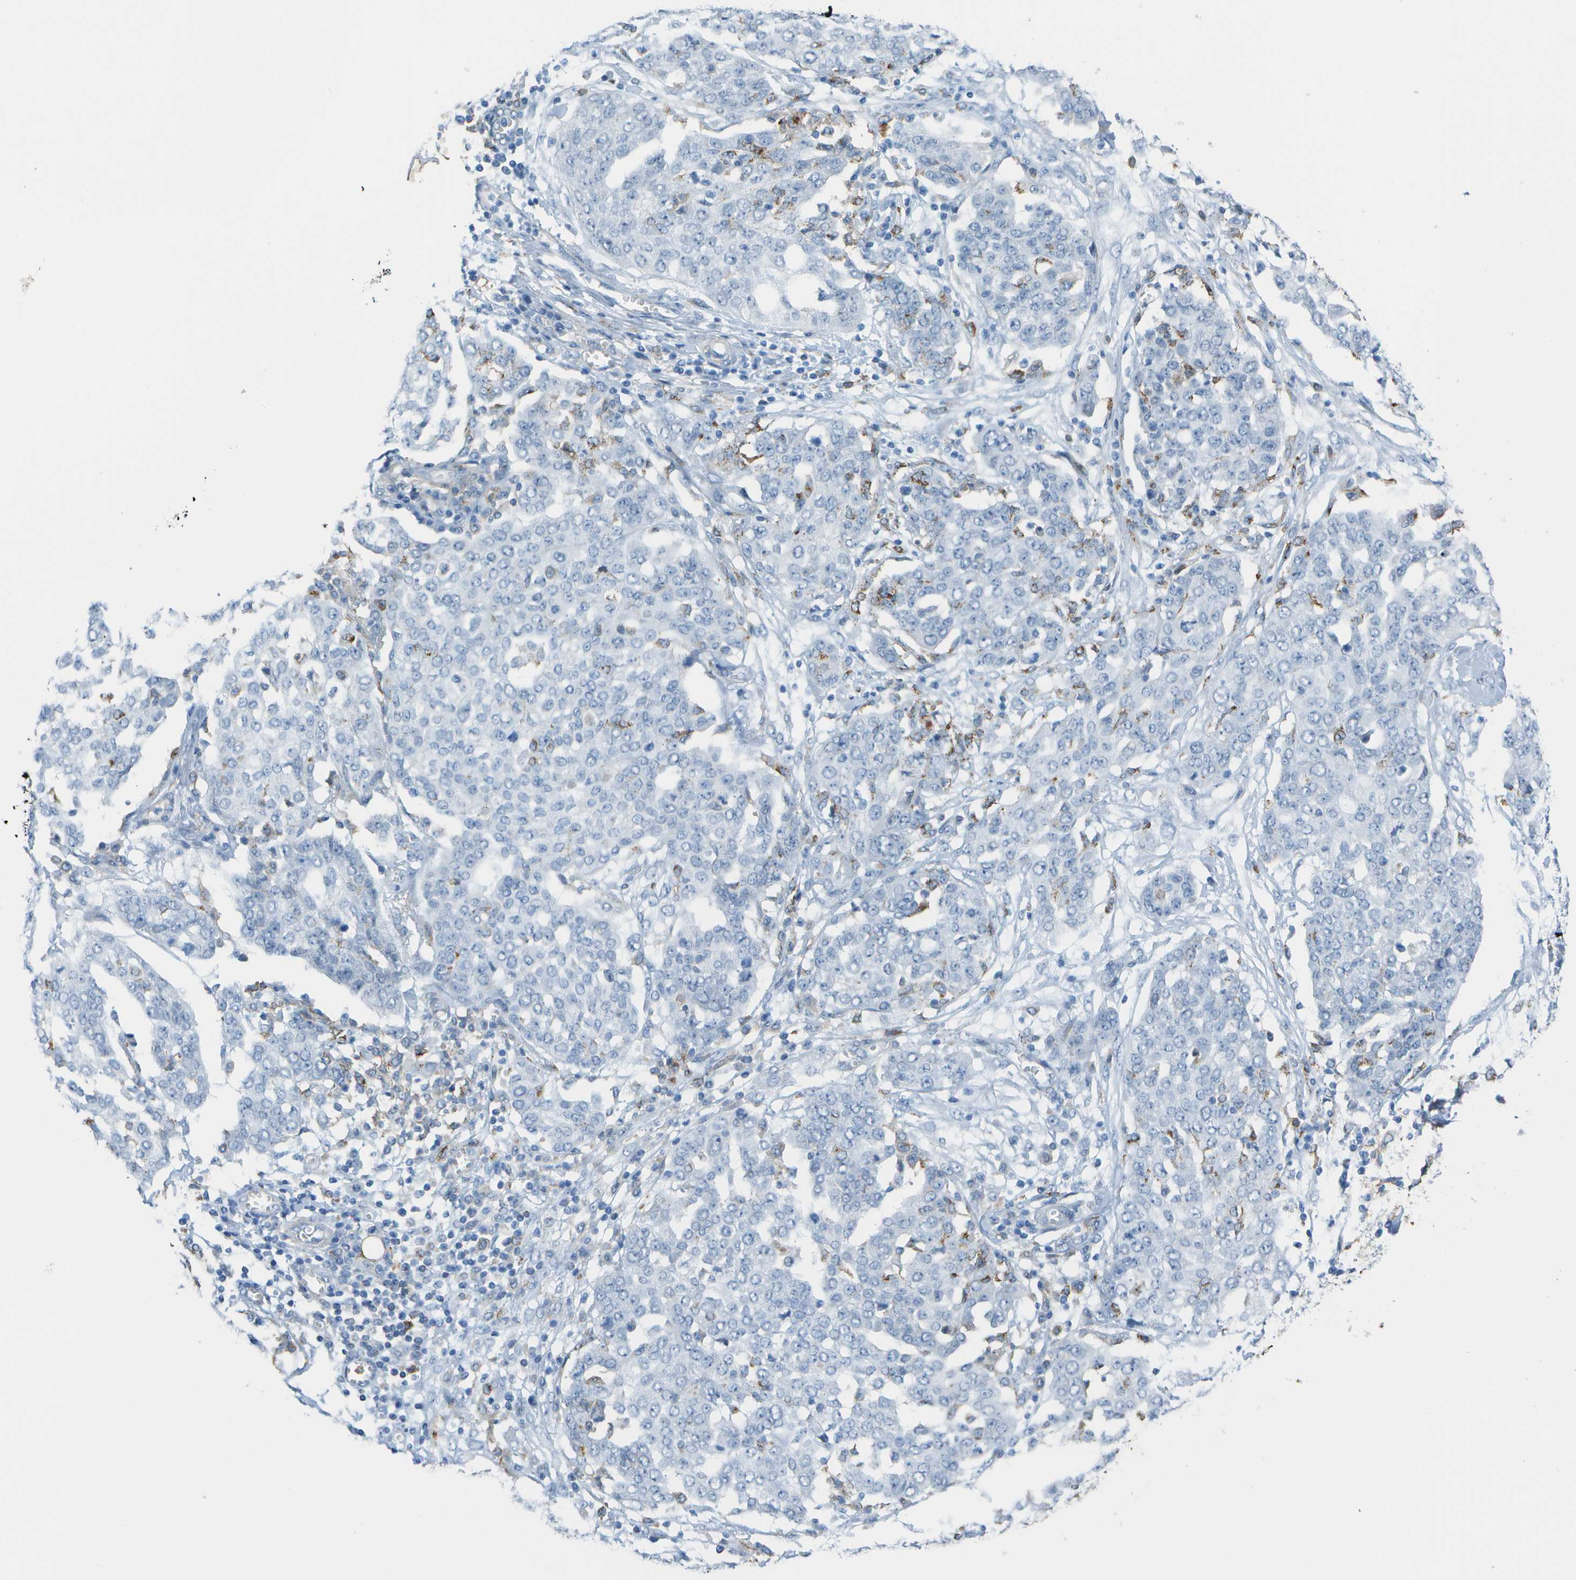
{"staining": {"intensity": "negative", "quantity": "none", "location": "none"}, "tissue": "ovarian cancer", "cell_type": "Tumor cells", "image_type": "cancer", "snomed": [{"axis": "morphology", "description": "Cystadenocarcinoma, serous, NOS"}, {"axis": "topography", "description": "Soft tissue"}, {"axis": "topography", "description": "Ovary"}], "caption": "This histopathology image is of ovarian cancer (serous cystadenocarcinoma) stained with immunohistochemistry (IHC) to label a protein in brown with the nuclei are counter-stained blue. There is no staining in tumor cells.", "gene": "ZBTB43", "patient": {"sex": "female", "age": 57}}